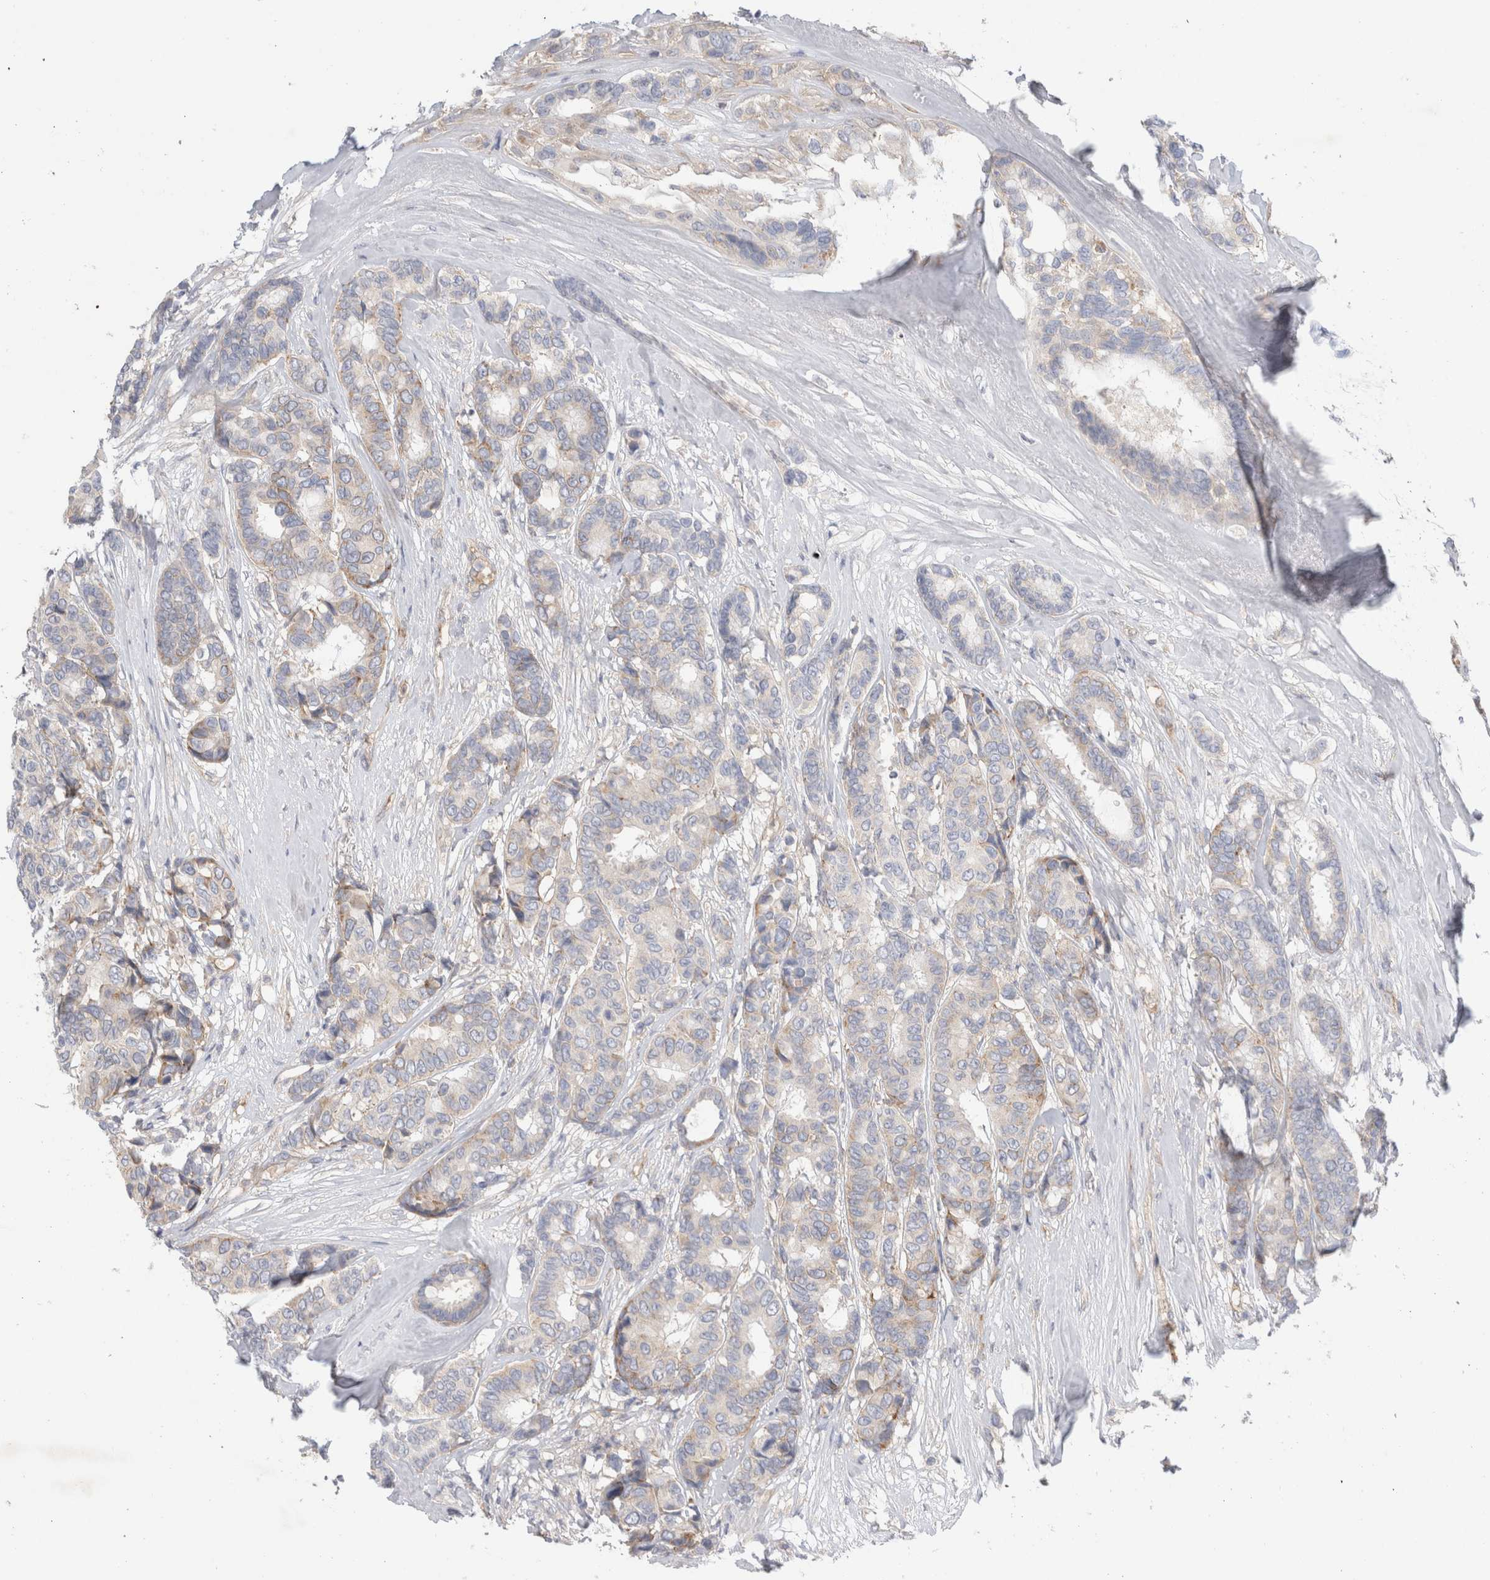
{"staining": {"intensity": "weak", "quantity": "<25%", "location": "cytoplasmic/membranous"}, "tissue": "breast cancer", "cell_type": "Tumor cells", "image_type": "cancer", "snomed": [{"axis": "morphology", "description": "Duct carcinoma"}, {"axis": "topography", "description": "Breast"}], "caption": "Micrograph shows no protein staining in tumor cells of breast cancer (invasive ductal carcinoma) tissue.", "gene": "ZNF23", "patient": {"sex": "female", "age": 87}}